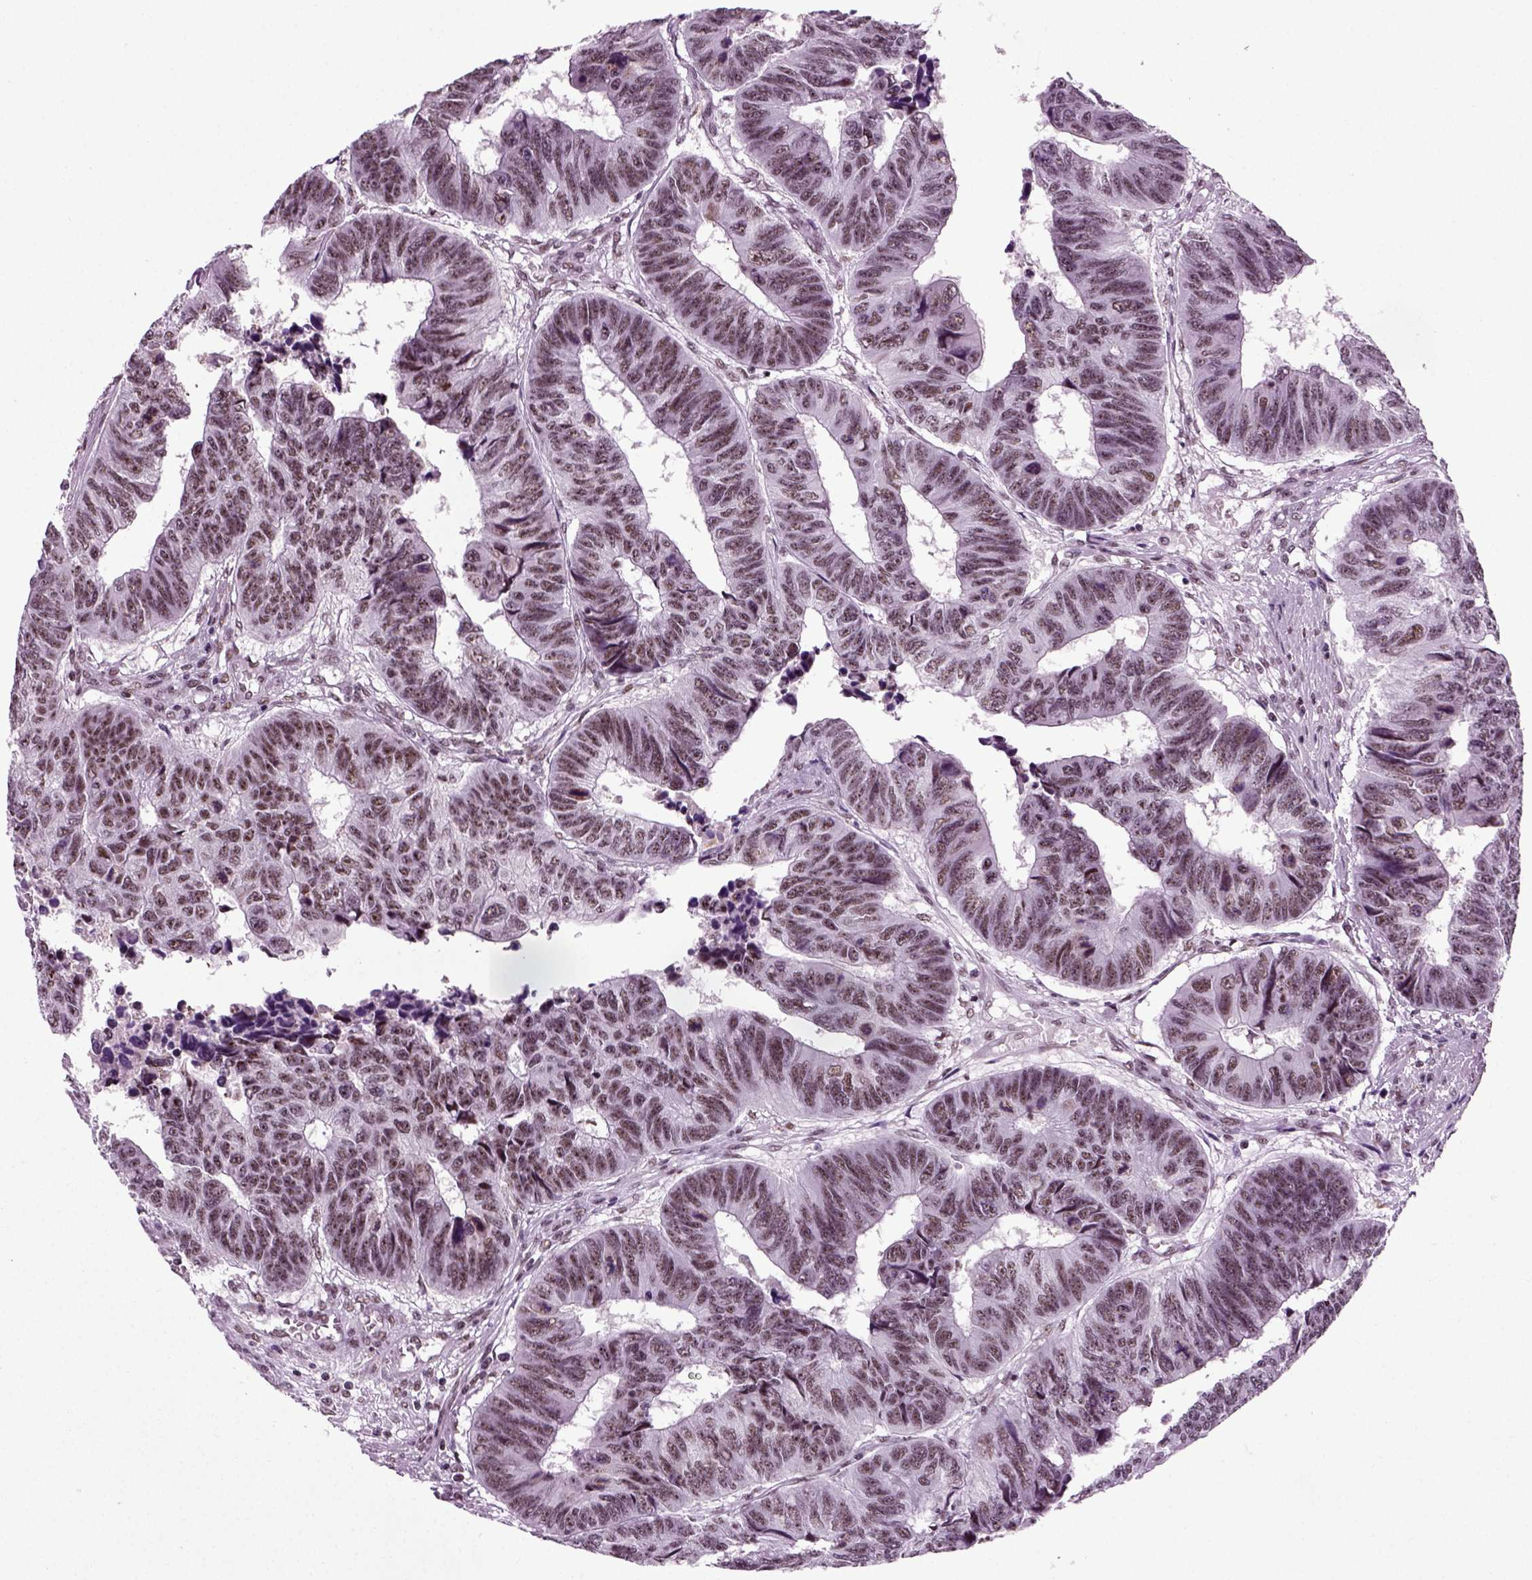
{"staining": {"intensity": "weak", "quantity": ">75%", "location": "nuclear"}, "tissue": "colorectal cancer", "cell_type": "Tumor cells", "image_type": "cancer", "snomed": [{"axis": "morphology", "description": "Adenocarcinoma, NOS"}, {"axis": "topography", "description": "Rectum"}], "caption": "A high-resolution photomicrograph shows immunohistochemistry staining of colorectal cancer, which reveals weak nuclear expression in approximately >75% of tumor cells. The protein is stained brown, and the nuclei are stained in blue (DAB (3,3'-diaminobenzidine) IHC with brightfield microscopy, high magnification).", "gene": "RCOR3", "patient": {"sex": "female", "age": 85}}